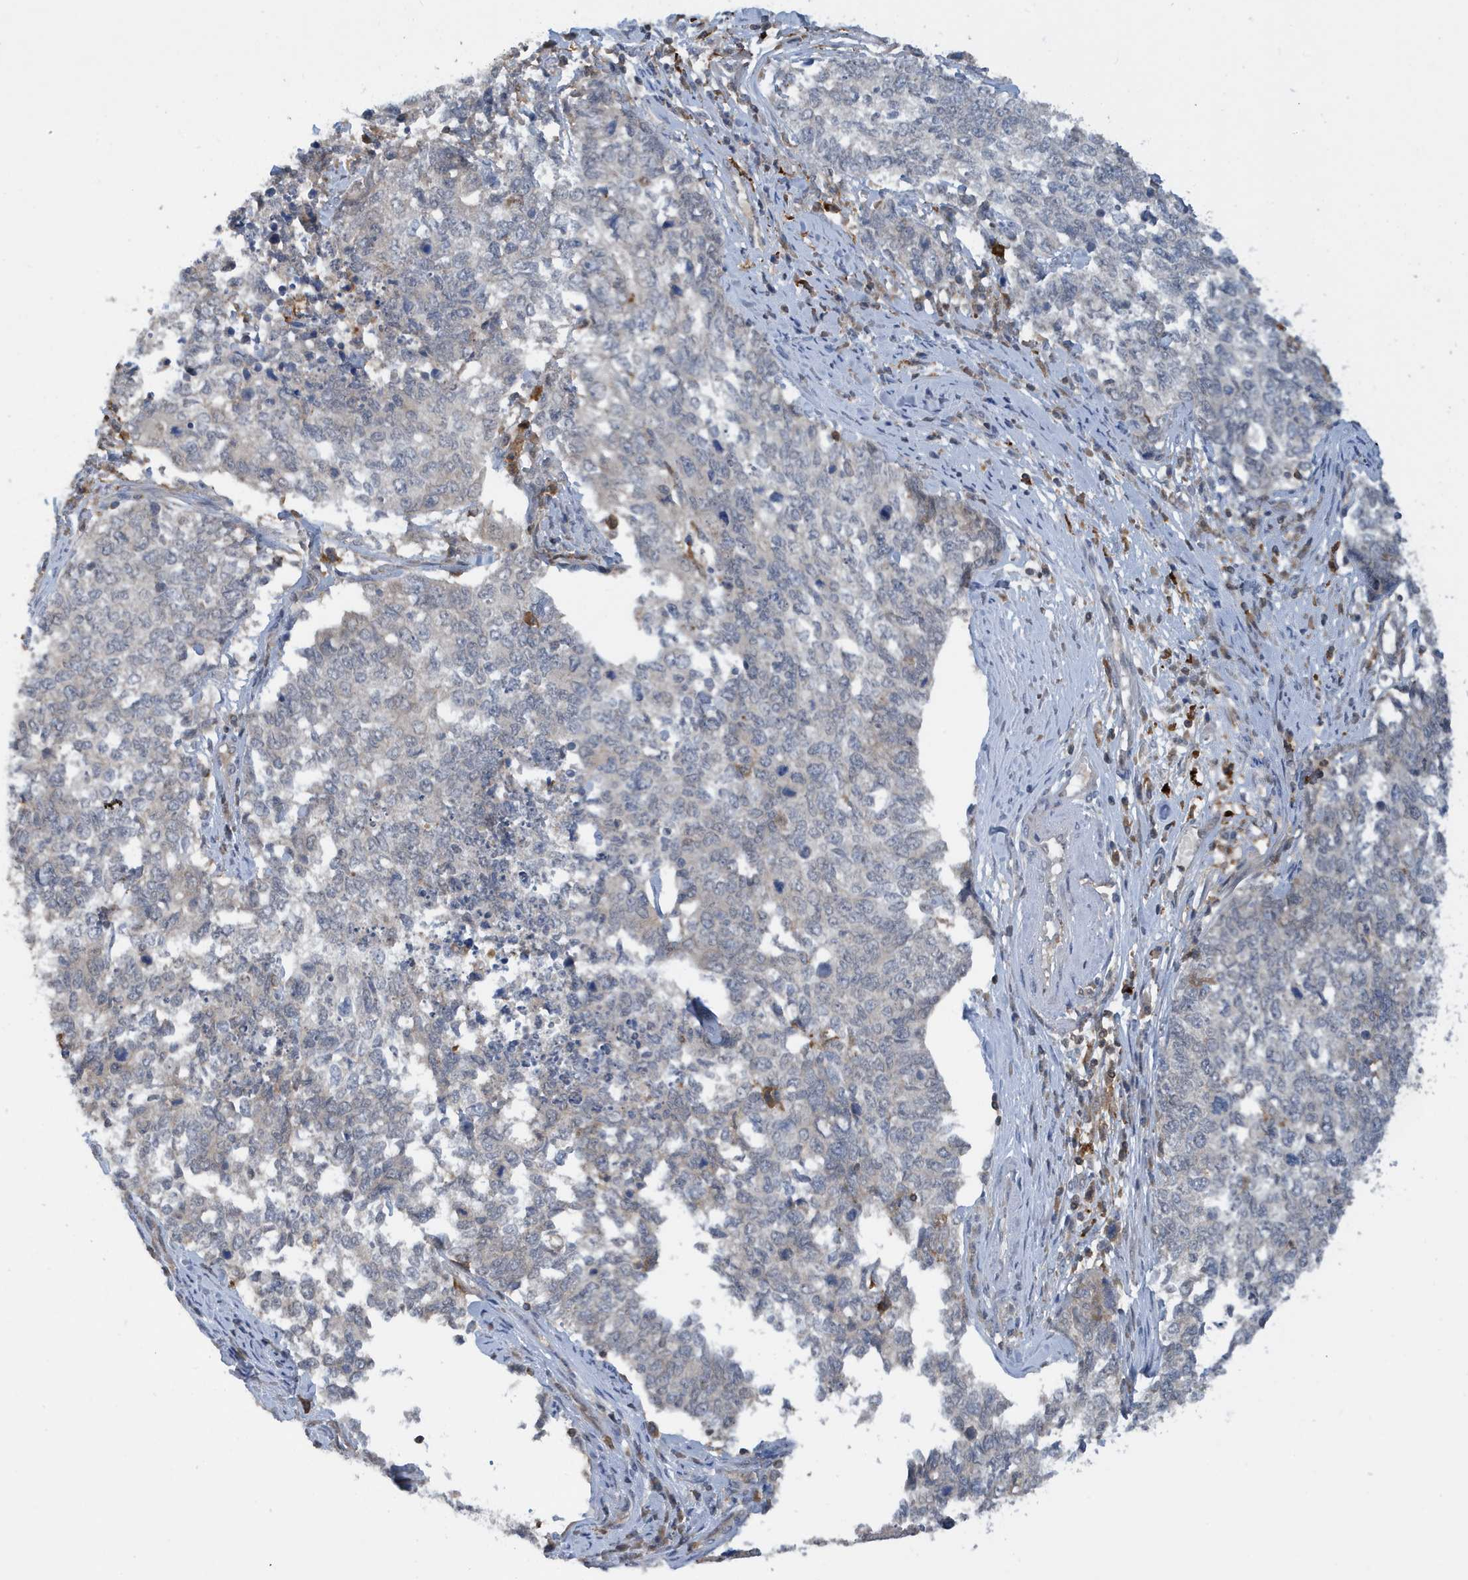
{"staining": {"intensity": "negative", "quantity": "none", "location": "none"}, "tissue": "cervical cancer", "cell_type": "Tumor cells", "image_type": "cancer", "snomed": [{"axis": "morphology", "description": "Squamous cell carcinoma, NOS"}, {"axis": "topography", "description": "Cervix"}], "caption": "DAB immunohistochemical staining of human cervical cancer displays no significant expression in tumor cells. (Brightfield microscopy of DAB IHC at high magnification).", "gene": "NSUN3", "patient": {"sex": "female", "age": 63}}